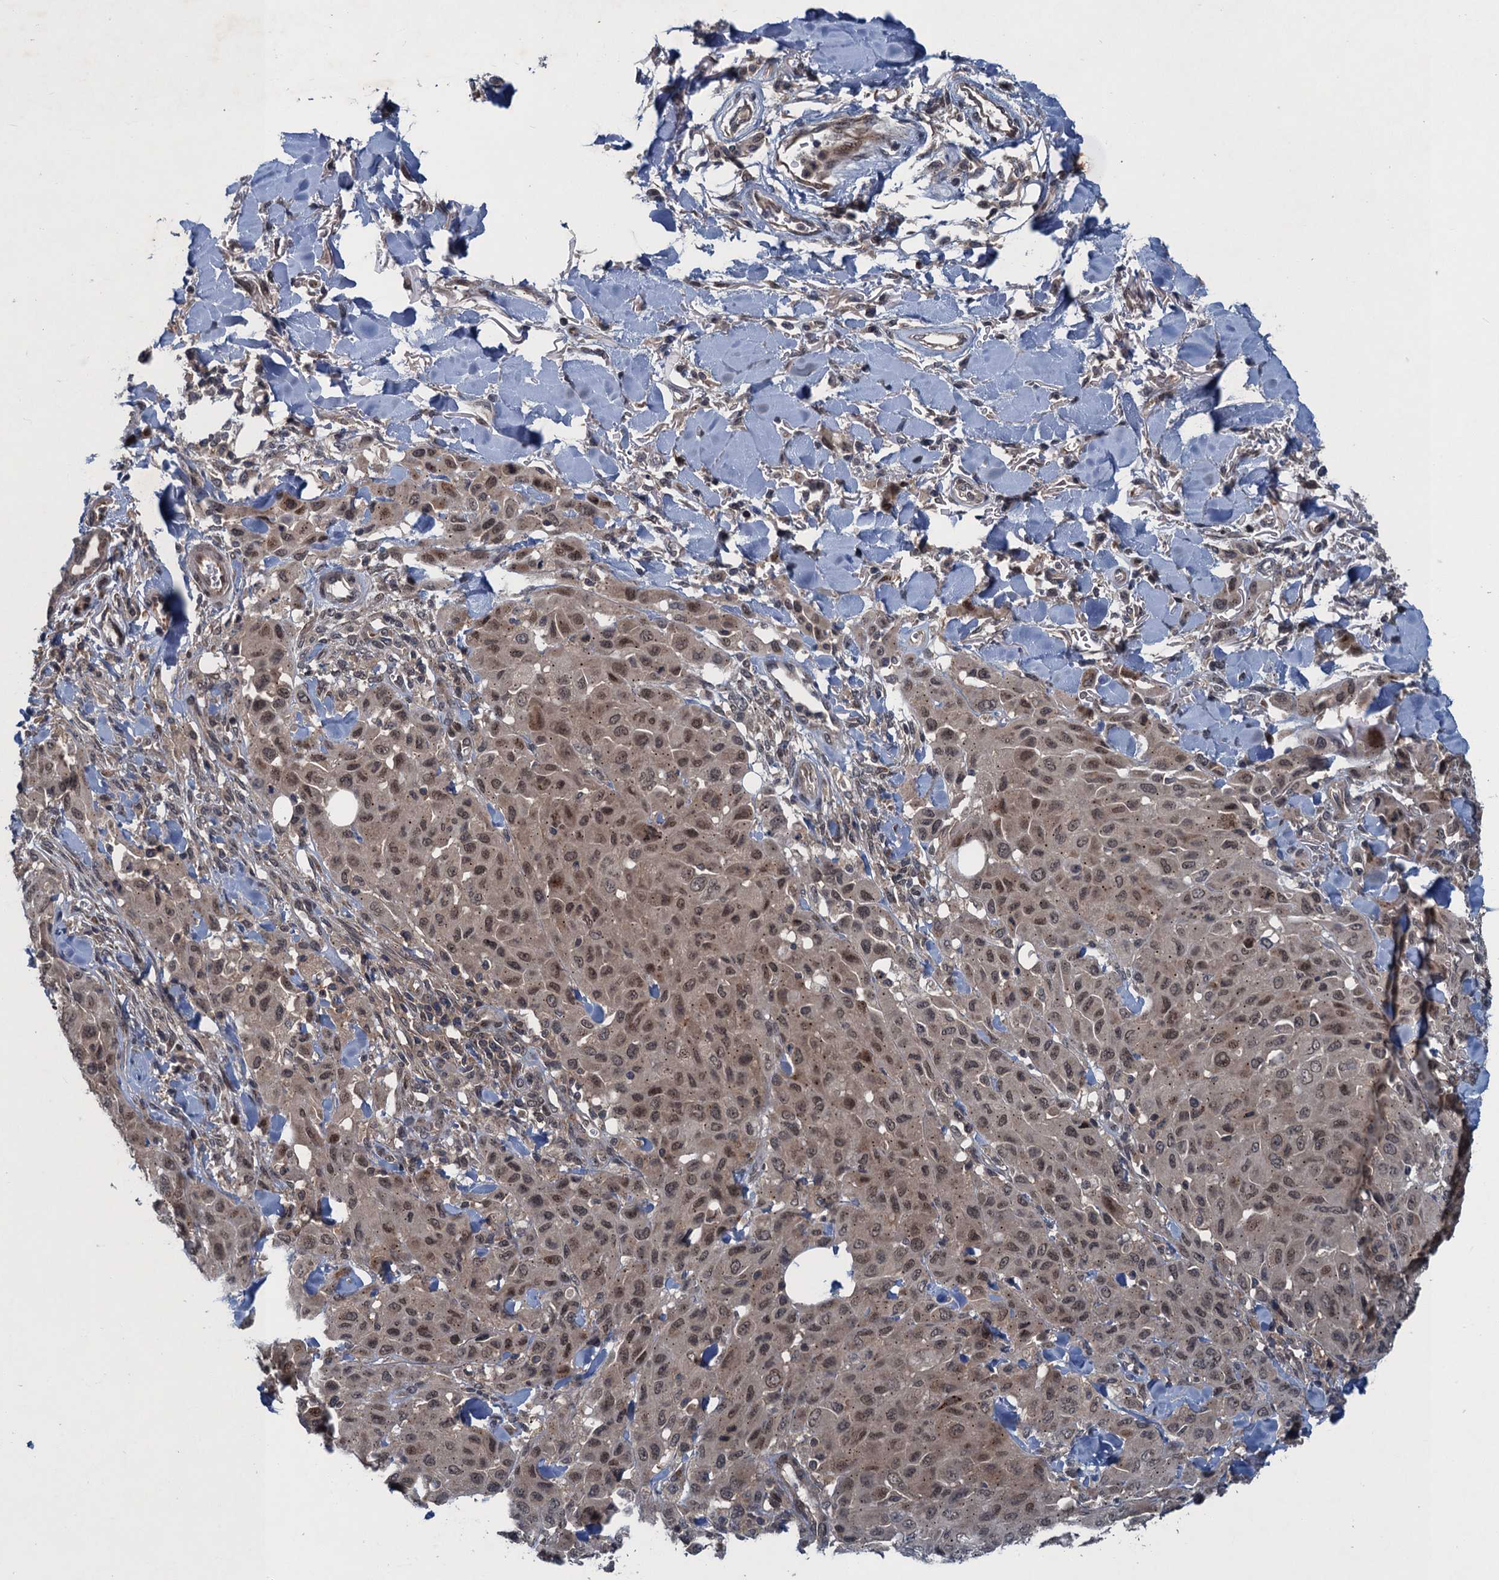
{"staining": {"intensity": "moderate", "quantity": ">75%", "location": "nuclear"}, "tissue": "melanoma", "cell_type": "Tumor cells", "image_type": "cancer", "snomed": [{"axis": "morphology", "description": "Malignant melanoma, Metastatic site"}, {"axis": "topography", "description": "Skin"}], "caption": "An IHC image of neoplastic tissue is shown. Protein staining in brown highlights moderate nuclear positivity in malignant melanoma (metastatic site) within tumor cells. (brown staining indicates protein expression, while blue staining denotes nuclei).", "gene": "RNF165", "patient": {"sex": "female", "age": 81}}